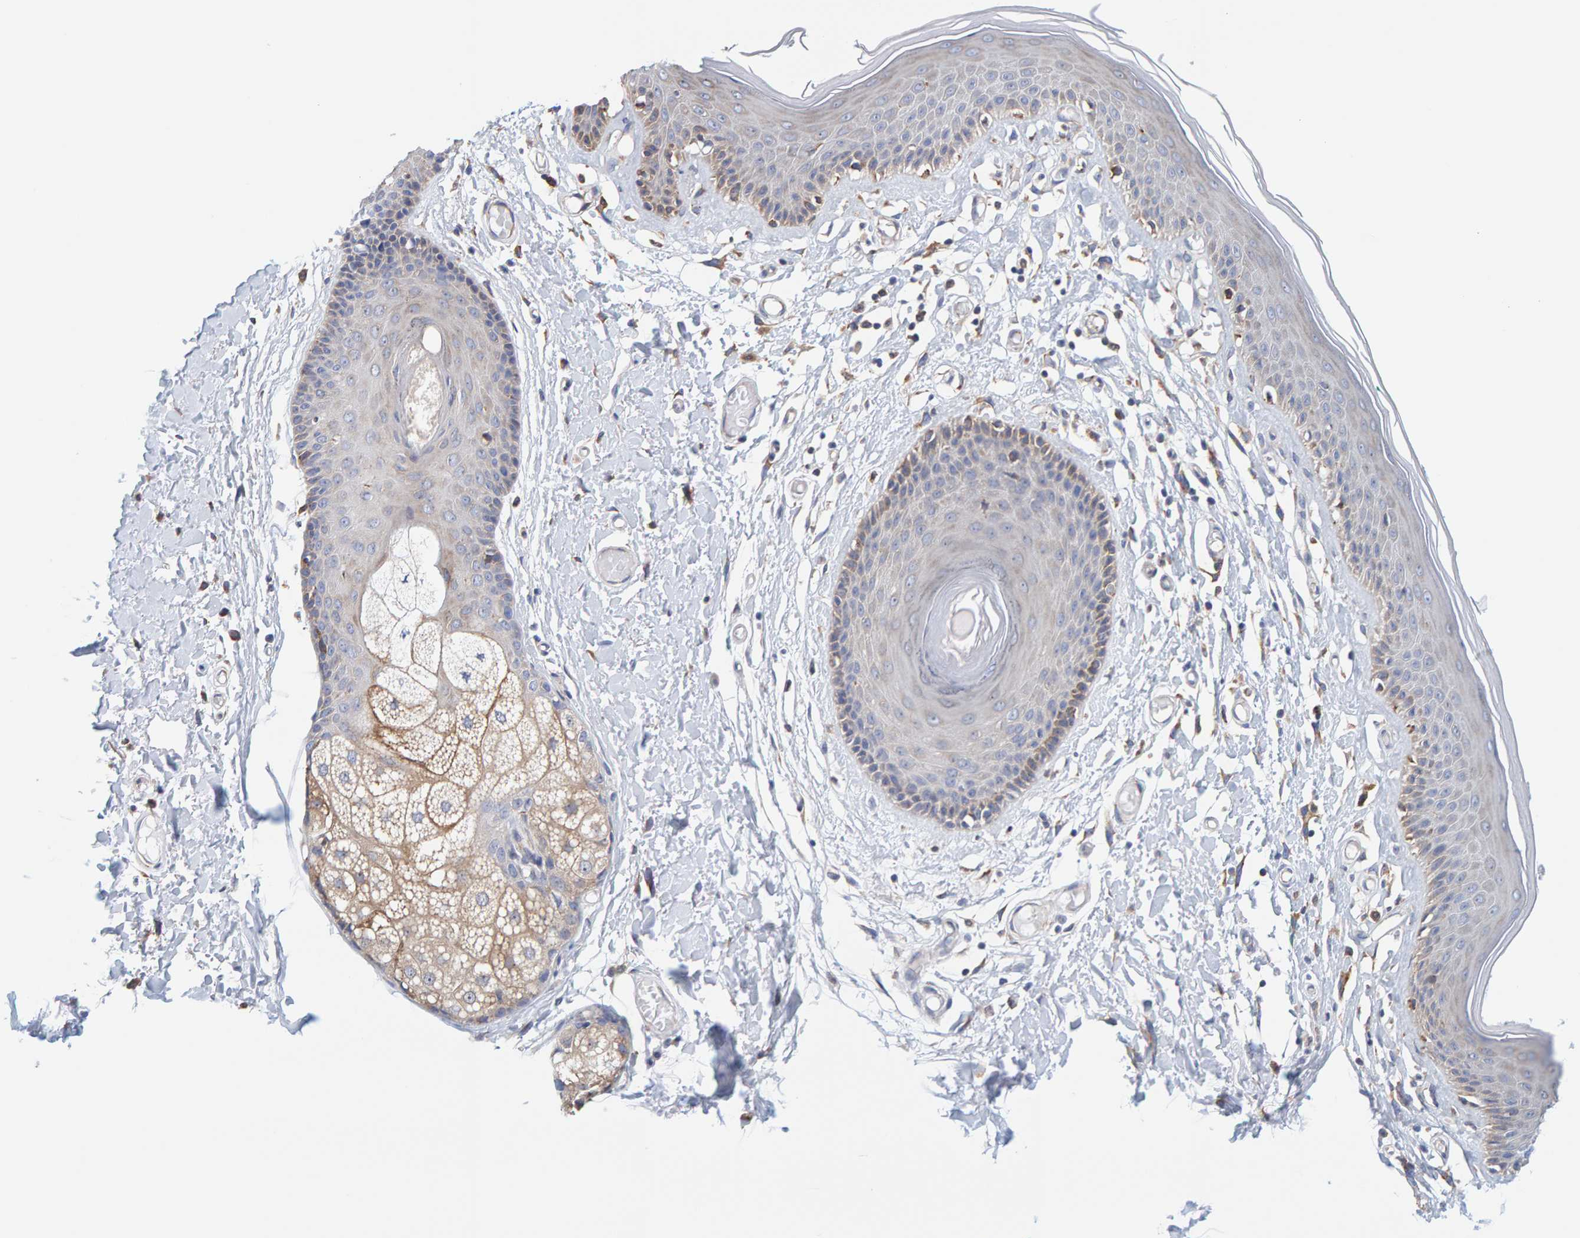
{"staining": {"intensity": "moderate", "quantity": "<25%", "location": "cytoplasmic/membranous"}, "tissue": "skin", "cell_type": "Epidermal cells", "image_type": "normal", "snomed": [{"axis": "morphology", "description": "Normal tissue, NOS"}, {"axis": "topography", "description": "Vulva"}], "caption": "Immunohistochemical staining of normal human skin demonstrates moderate cytoplasmic/membranous protein expression in approximately <25% of epidermal cells. The protein of interest is stained brown, and the nuclei are stained in blue (DAB (3,3'-diaminobenzidine) IHC with brightfield microscopy, high magnification).", "gene": "SGPL1", "patient": {"sex": "female", "age": 73}}